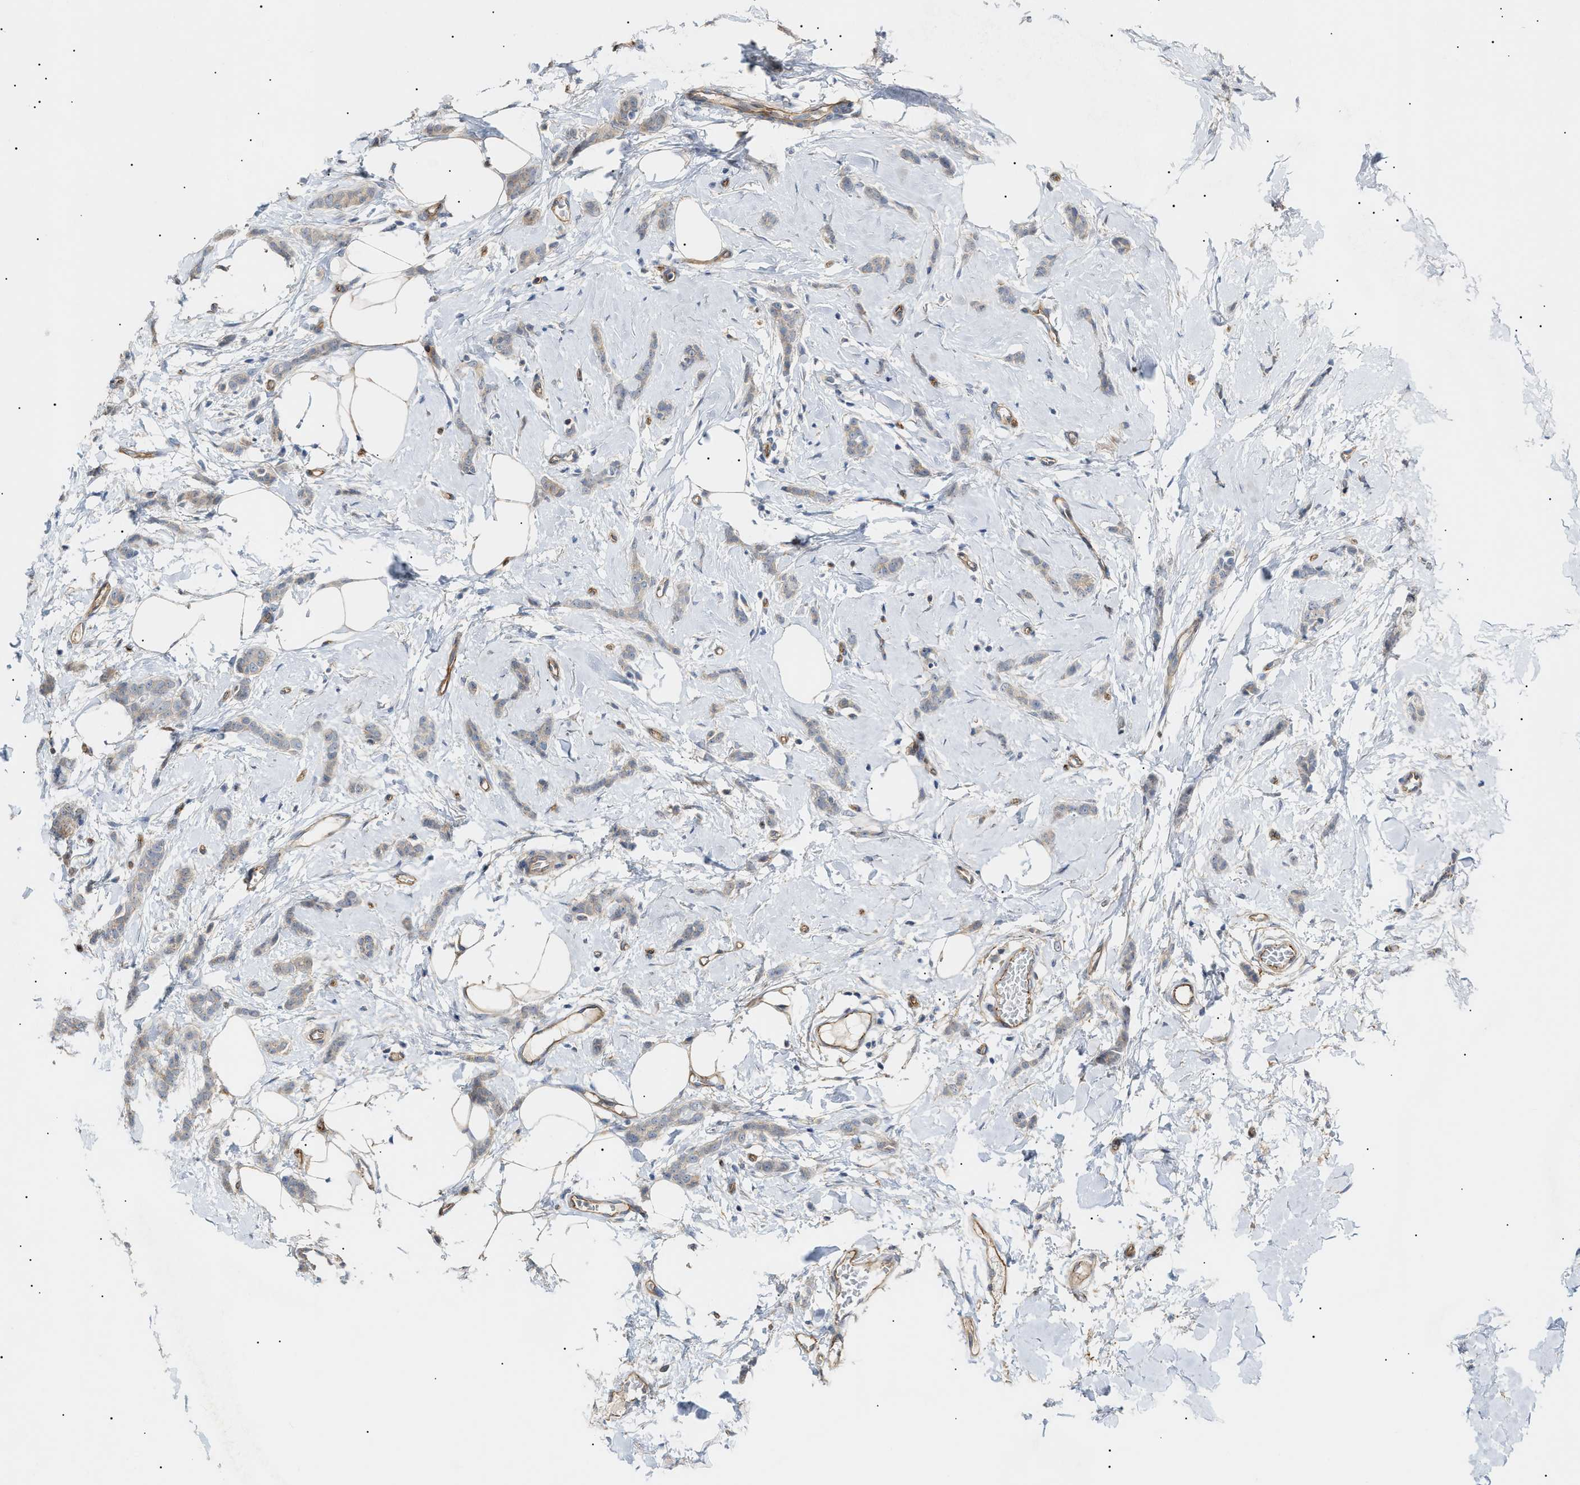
{"staining": {"intensity": "weak", "quantity": "<25%", "location": "cytoplasmic/membranous"}, "tissue": "breast cancer", "cell_type": "Tumor cells", "image_type": "cancer", "snomed": [{"axis": "morphology", "description": "Lobular carcinoma"}, {"axis": "topography", "description": "Skin"}, {"axis": "topography", "description": "Breast"}], "caption": "Immunohistochemical staining of human breast cancer (lobular carcinoma) displays no significant staining in tumor cells.", "gene": "ZFHX2", "patient": {"sex": "female", "age": 46}}